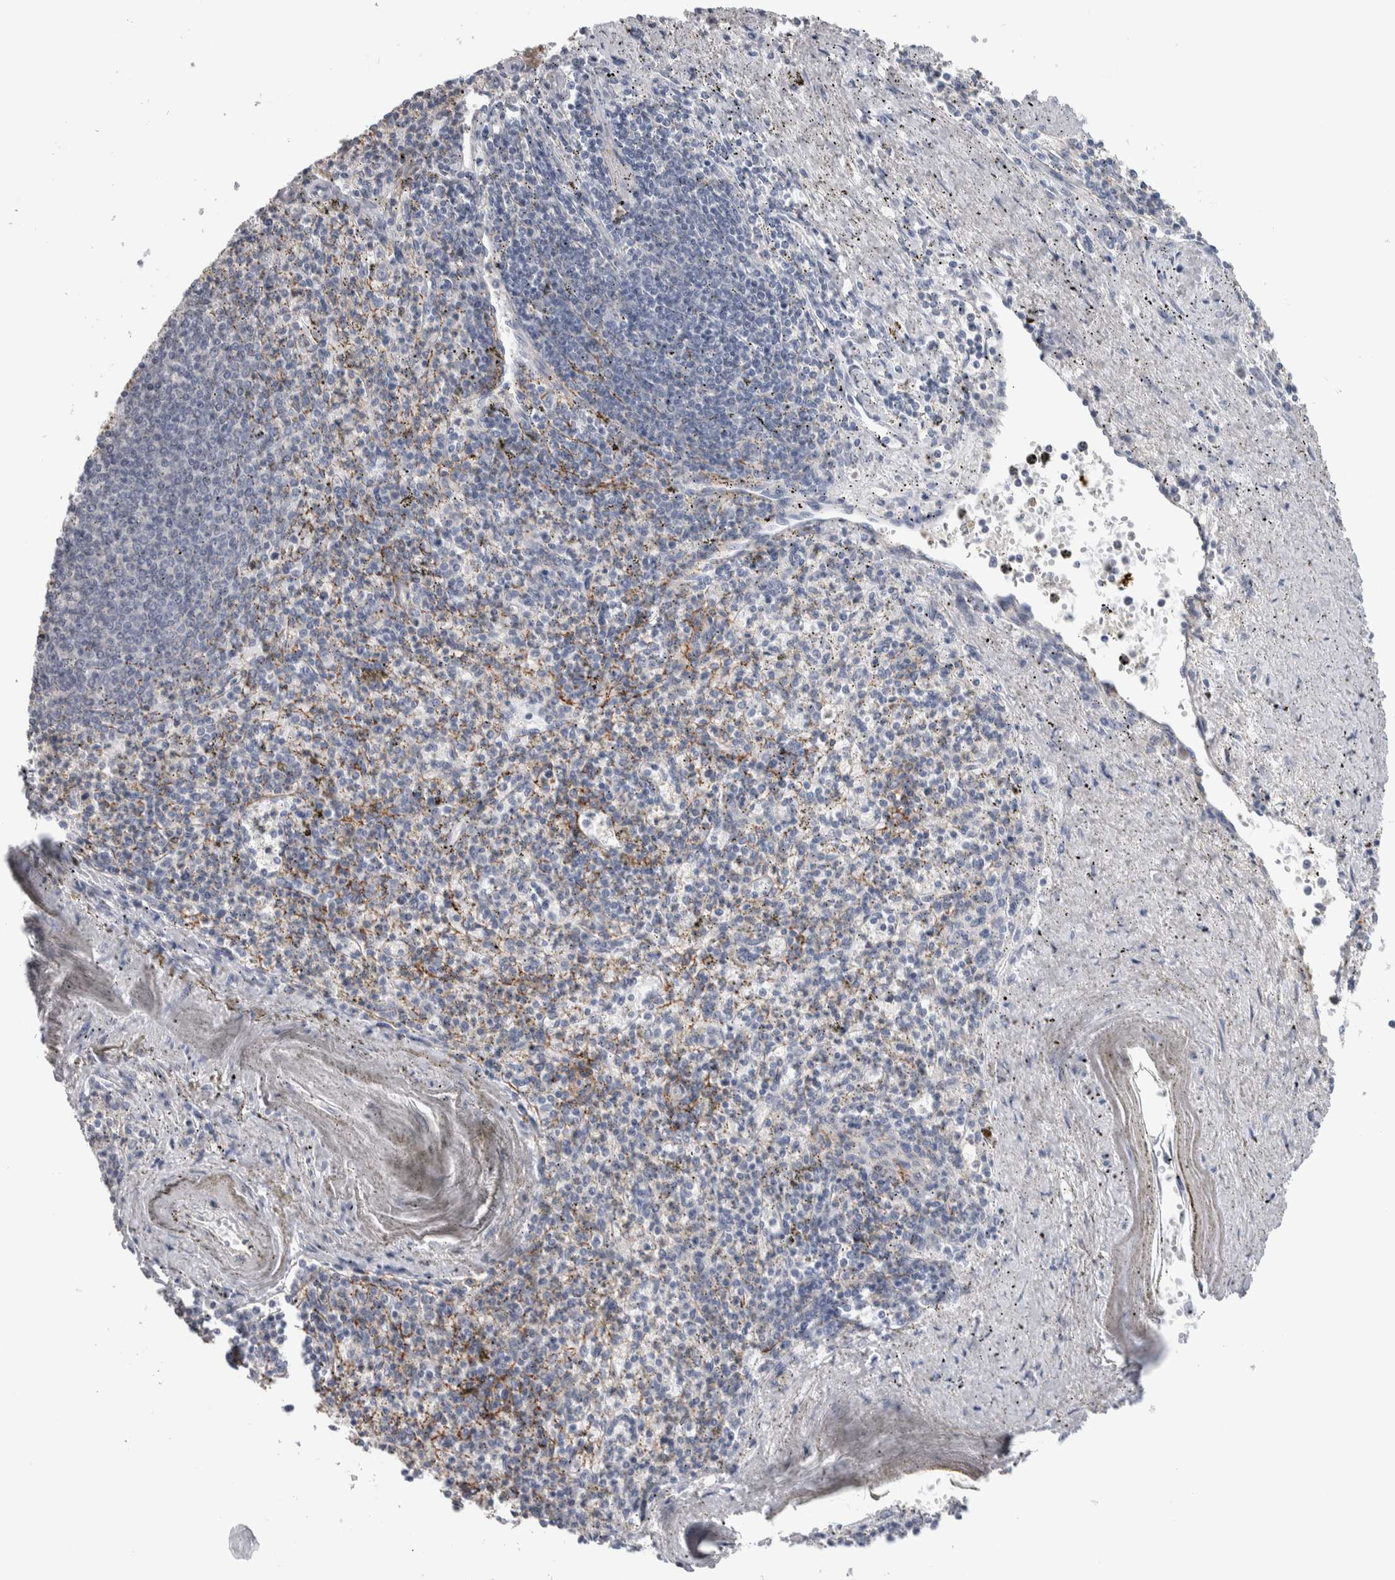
{"staining": {"intensity": "negative", "quantity": "none", "location": "none"}, "tissue": "spleen", "cell_type": "Cells in red pulp", "image_type": "normal", "snomed": [{"axis": "morphology", "description": "Normal tissue, NOS"}, {"axis": "topography", "description": "Spleen"}], "caption": "This is a micrograph of IHC staining of normal spleen, which shows no expression in cells in red pulp. (IHC, brightfield microscopy, high magnification).", "gene": "TMEM102", "patient": {"sex": "male", "age": 72}}